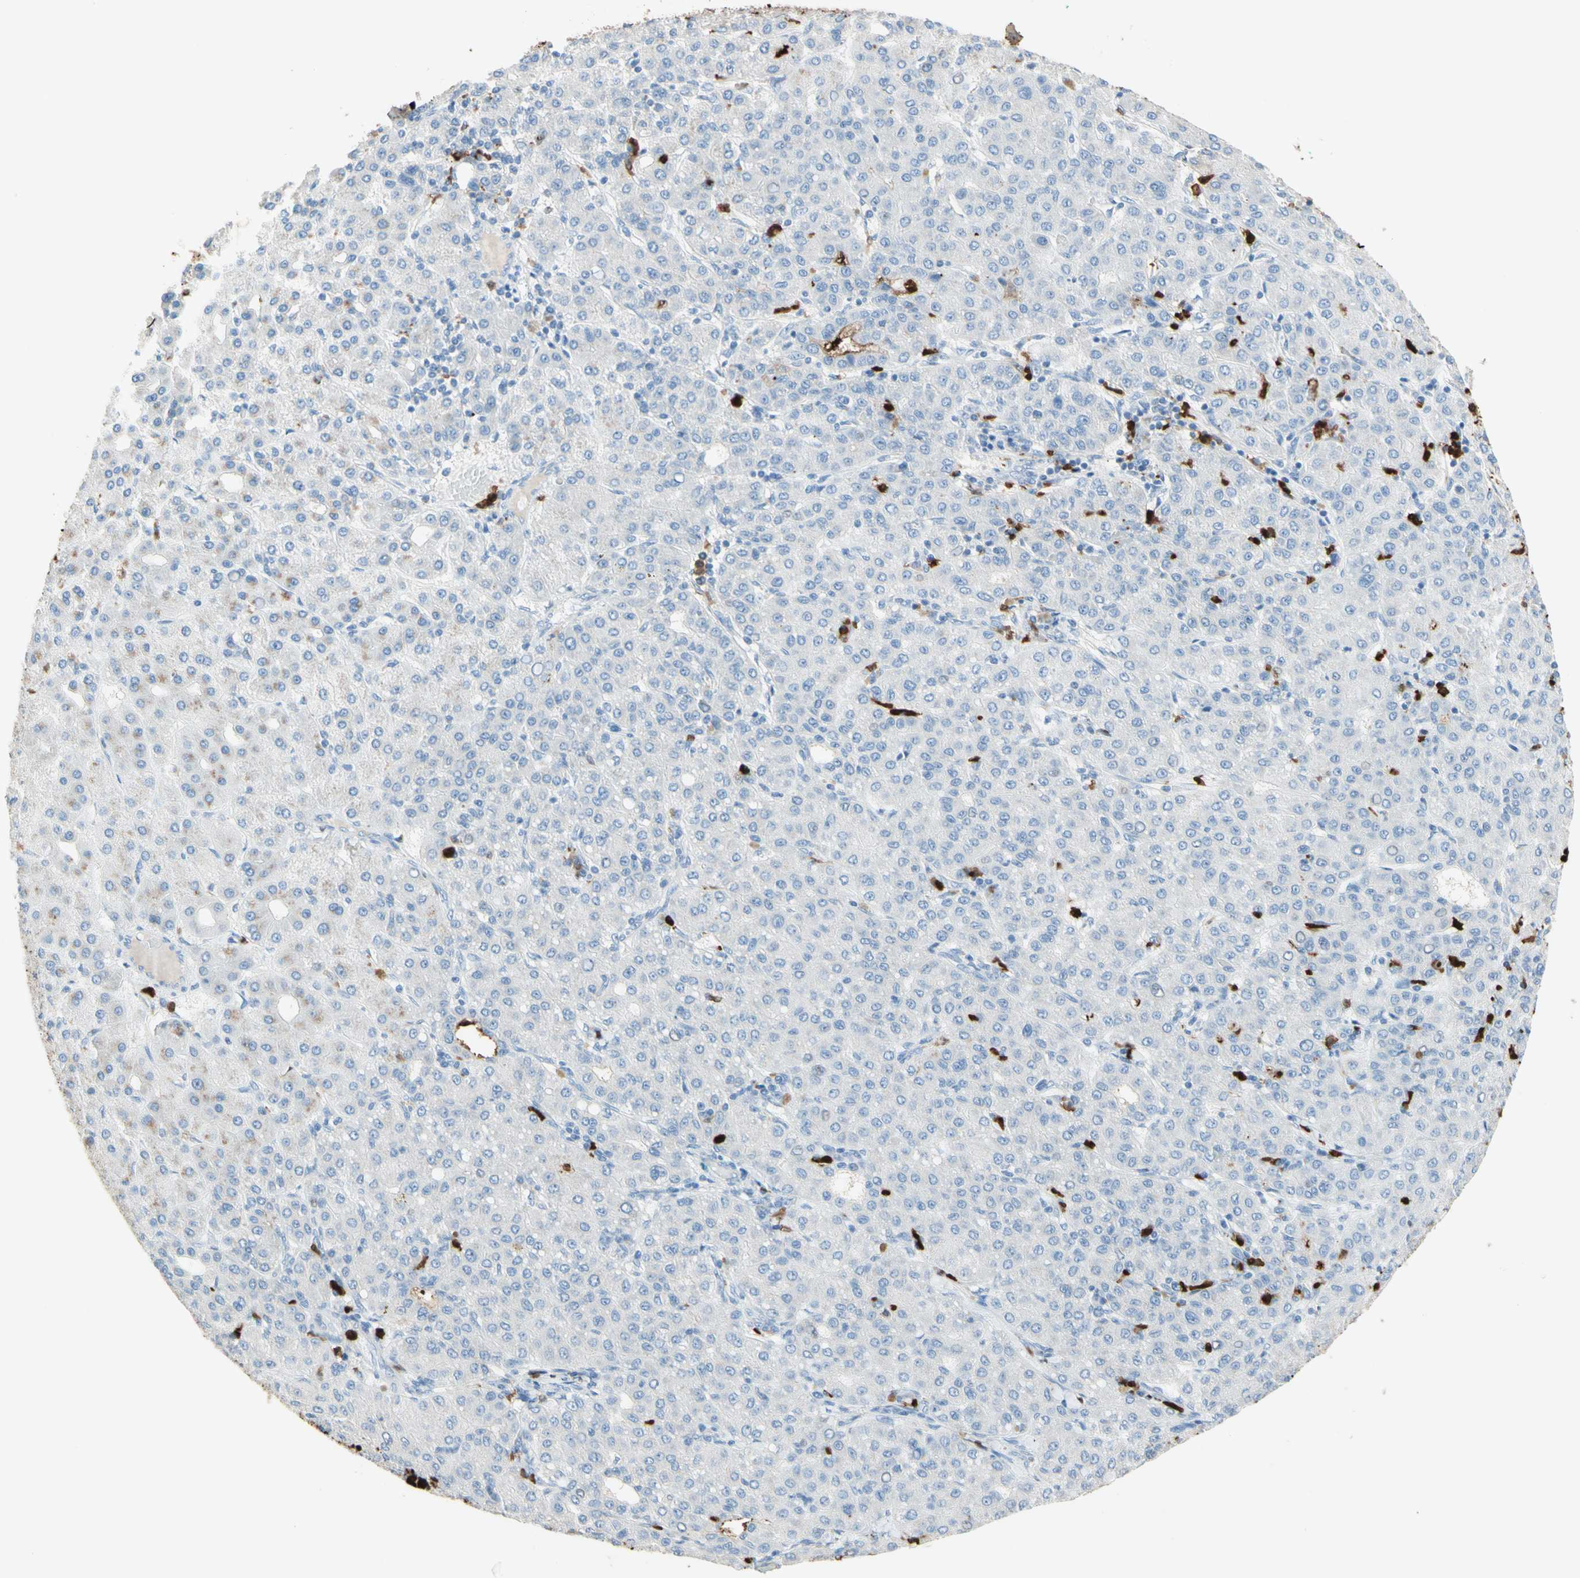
{"staining": {"intensity": "weak", "quantity": "<25%", "location": "cytoplasmic/membranous"}, "tissue": "liver cancer", "cell_type": "Tumor cells", "image_type": "cancer", "snomed": [{"axis": "morphology", "description": "Carcinoma, Hepatocellular, NOS"}, {"axis": "topography", "description": "Liver"}], "caption": "Hepatocellular carcinoma (liver) stained for a protein using immunohistochemistry (IHC) reveals no positivity tumor cells.", "gene": "NFKBIZ", "patient": {"sex": "male", "age": 65}}